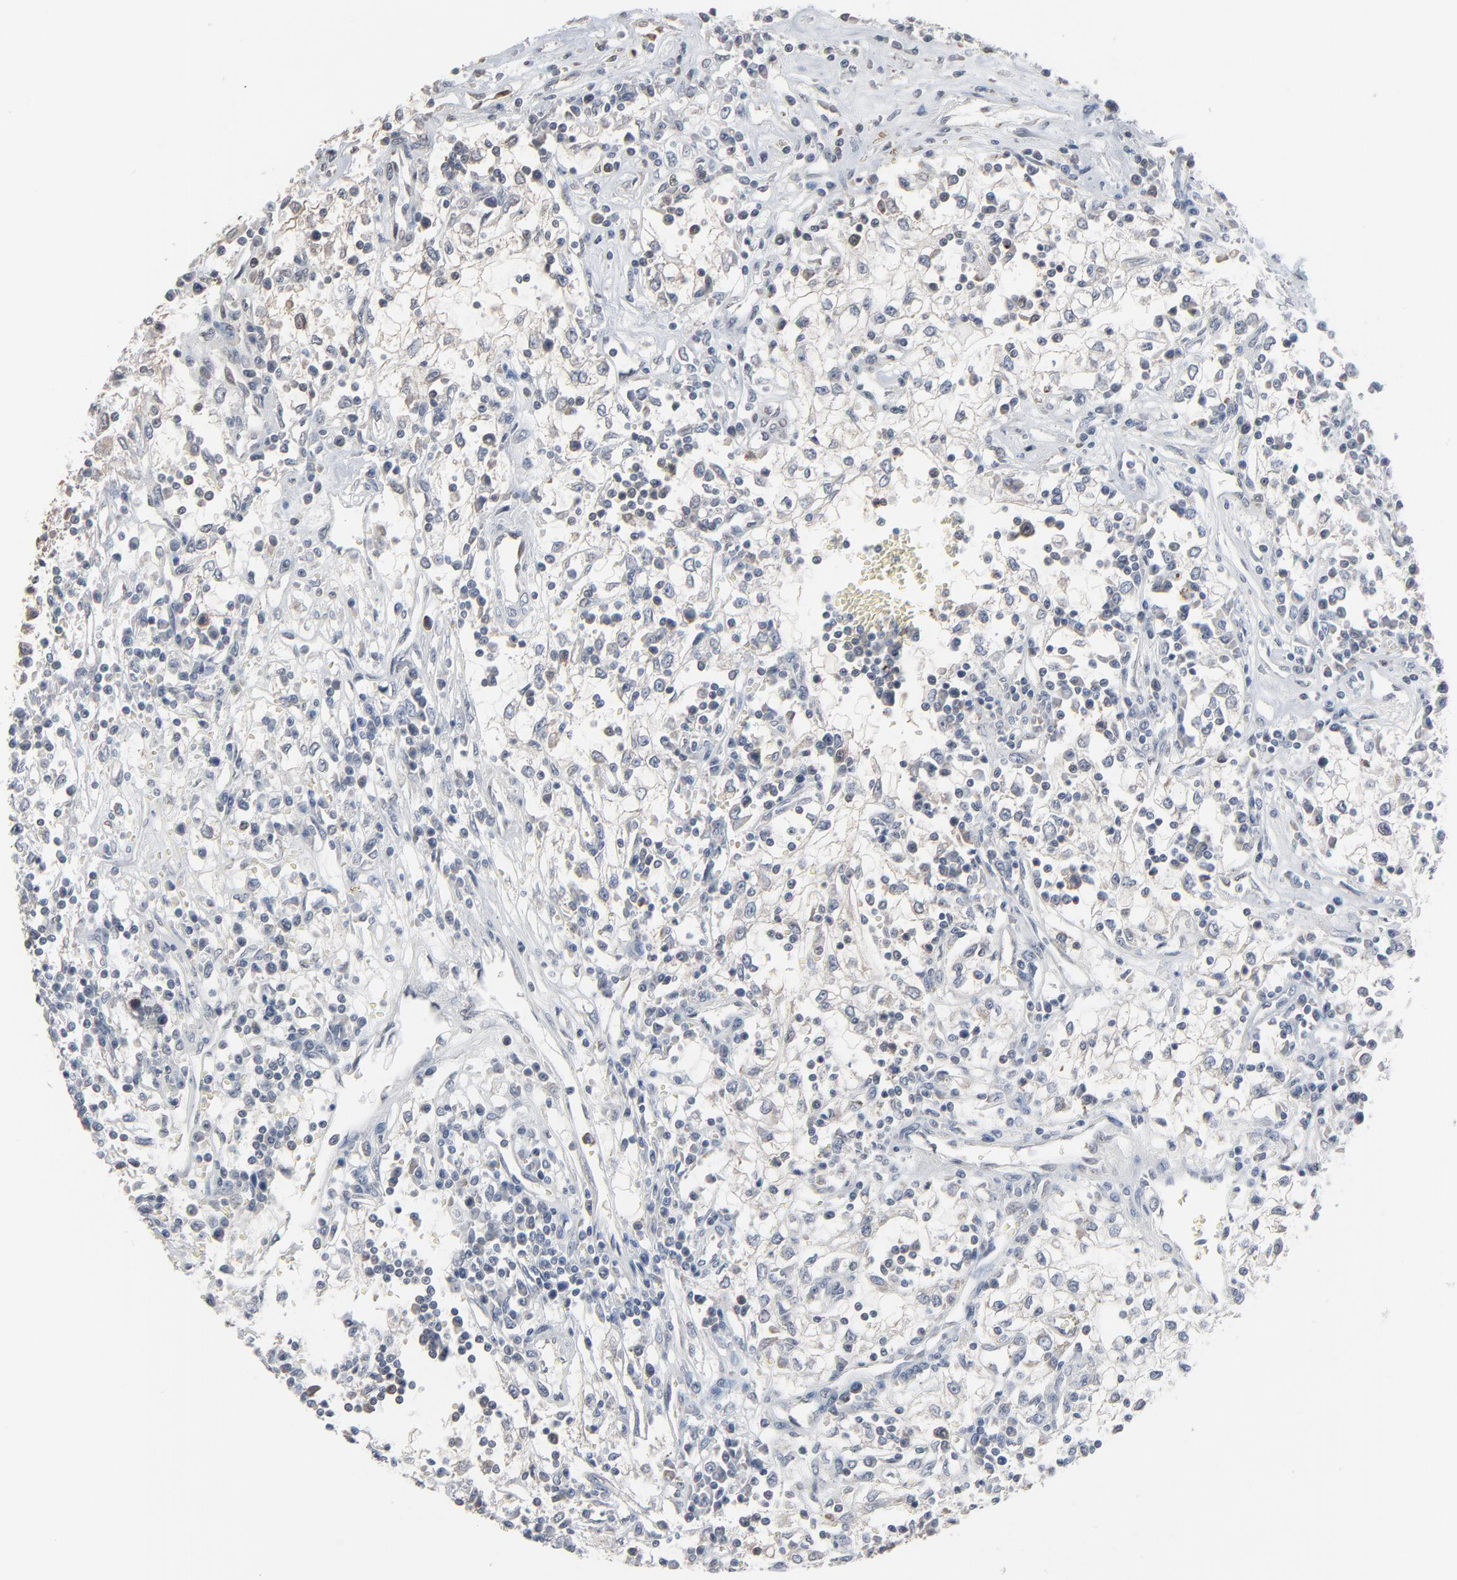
{"staining": {"intensity": "weak", "quantity": "<25%", "location": "nuclear"}, "tissue": "renal cancer", "cell_type": "Tumor cells", "image_type": "cancer", "snomed": [{"axis": "morphology", "description": "Adenocarcinoma, NOS"}, {"axis": "topography", "description": "Kidney"}], "caption": "Adenocarcinoma (renal) was stained to show a protein in brown. There is no significant expression in tumor cells.", "gene": "CCT5", "patient": {"sex": "male", "age": 82}}